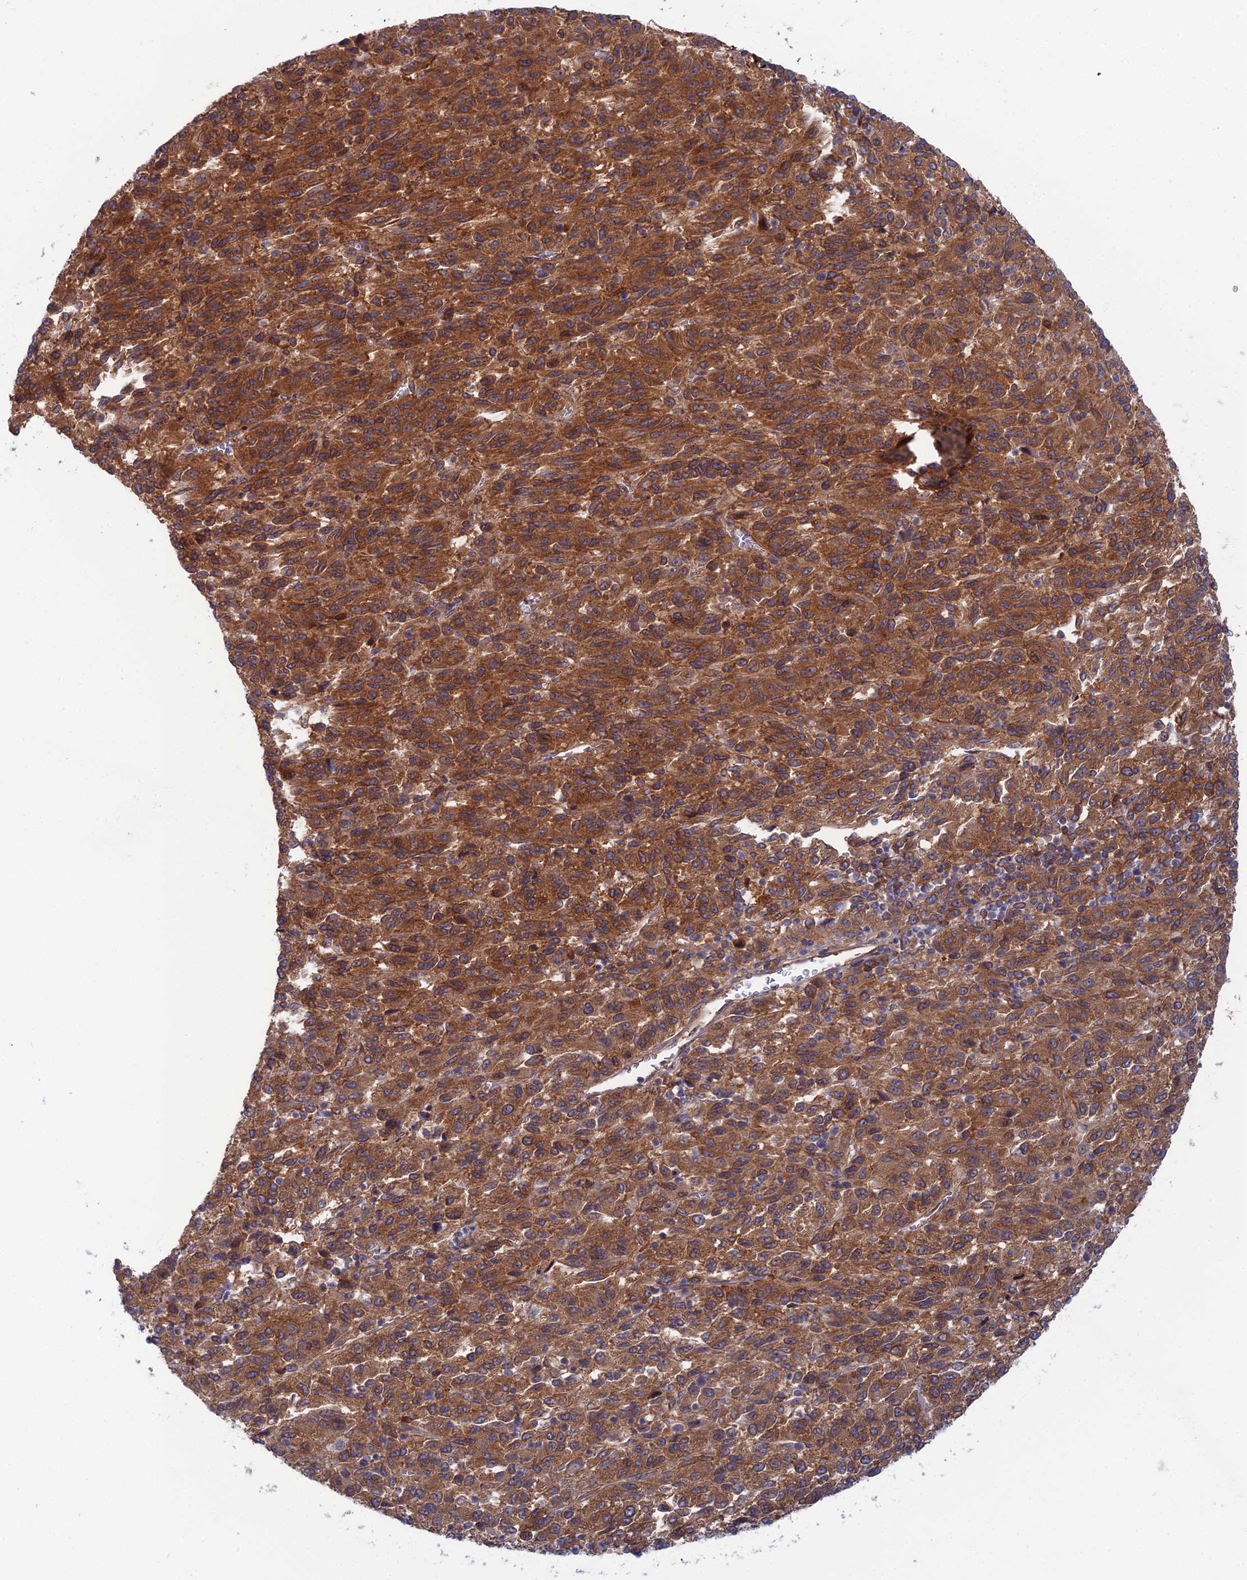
{"staining": {"intensity": "strong", "quantity": ">75%", "location": "cytoplasmic/membranous"}, "tissue": "melanoma", "cell_type": "Tumor cells", "image_type": "cancer", "snomed": [{"axis": "morphology", "description": "Malignant melanoma, Metastatic site"}, {"axis": "topography", "description": "Lung"}], "caption": "High-magnification brightfield microscopy of melanoma stained with DAB (3,3'-diaminobenzidine) (brown) and counterstained with hematoxylin (blue). tumor cells exhibit strong cytoplasmic/membranous expression is appreciated in about>75% of cells.", "gene": "ABHD1", "patient": {"sex": "male", "age": 64}}